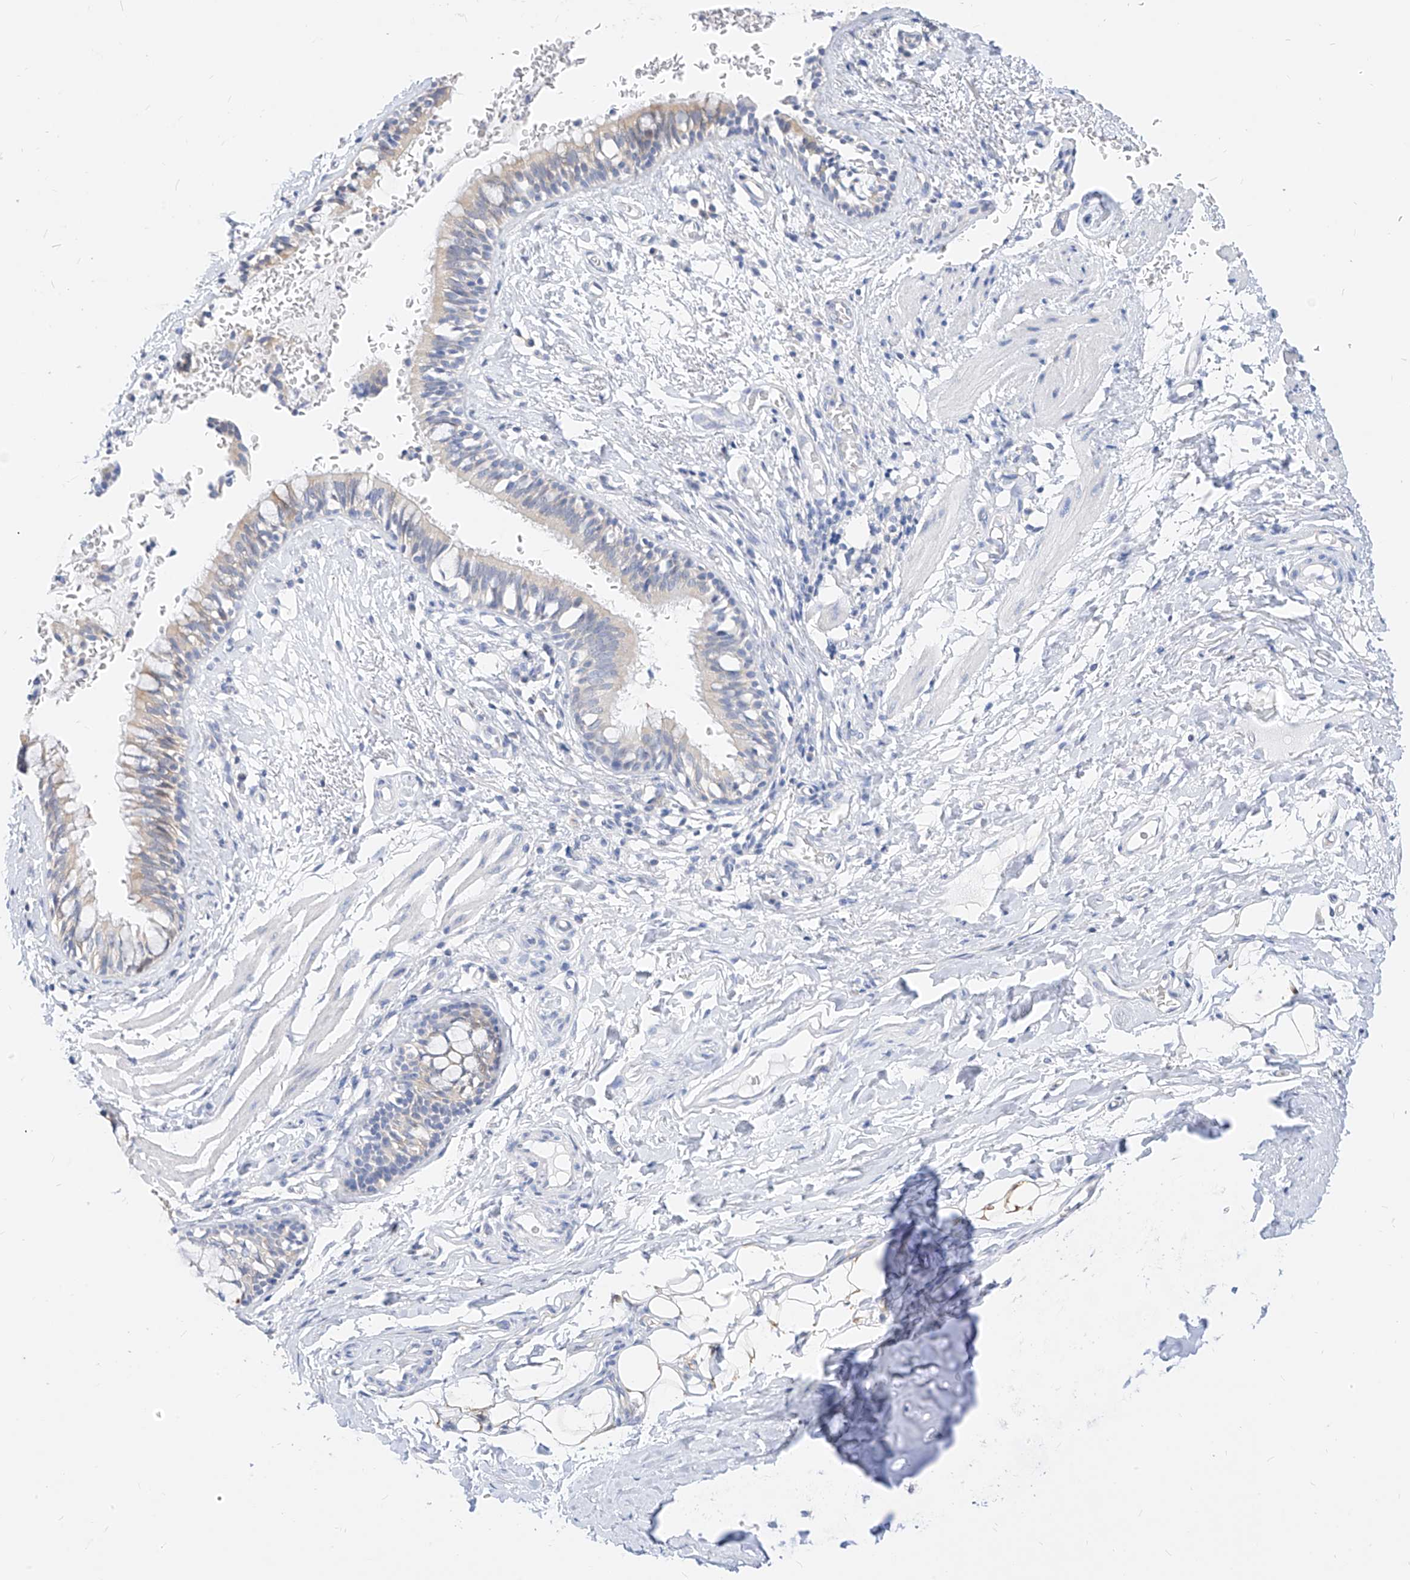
{"staining": {"intensity": "moderate", "quantity": "25%-75%", "location": "cytoplasmic/membranous"}, "tissue": "bronchus", "cell_type": "Respiratory epithelial cells", "image_type": "normal", "snomed": [{"axis": "morphology", "description": "Normal tissue, NOS"}, {"axis": "topography", "description": "Cartilage tissue"}, {"axis": "topography", "description": "Bronchus"}], "caption": "IHC micrograph of unremarkable bronchus: human bronchus stained using immunohistochemistry displays medium levels of moderate protein expression localized specifically in the cytoplasmic/membranous of respiratory epithelial cells, appearing as a cytoplasmic/membranous brown color.", "gene": "ZZEF1", "patient": {"sex": "female", "age": 36}}